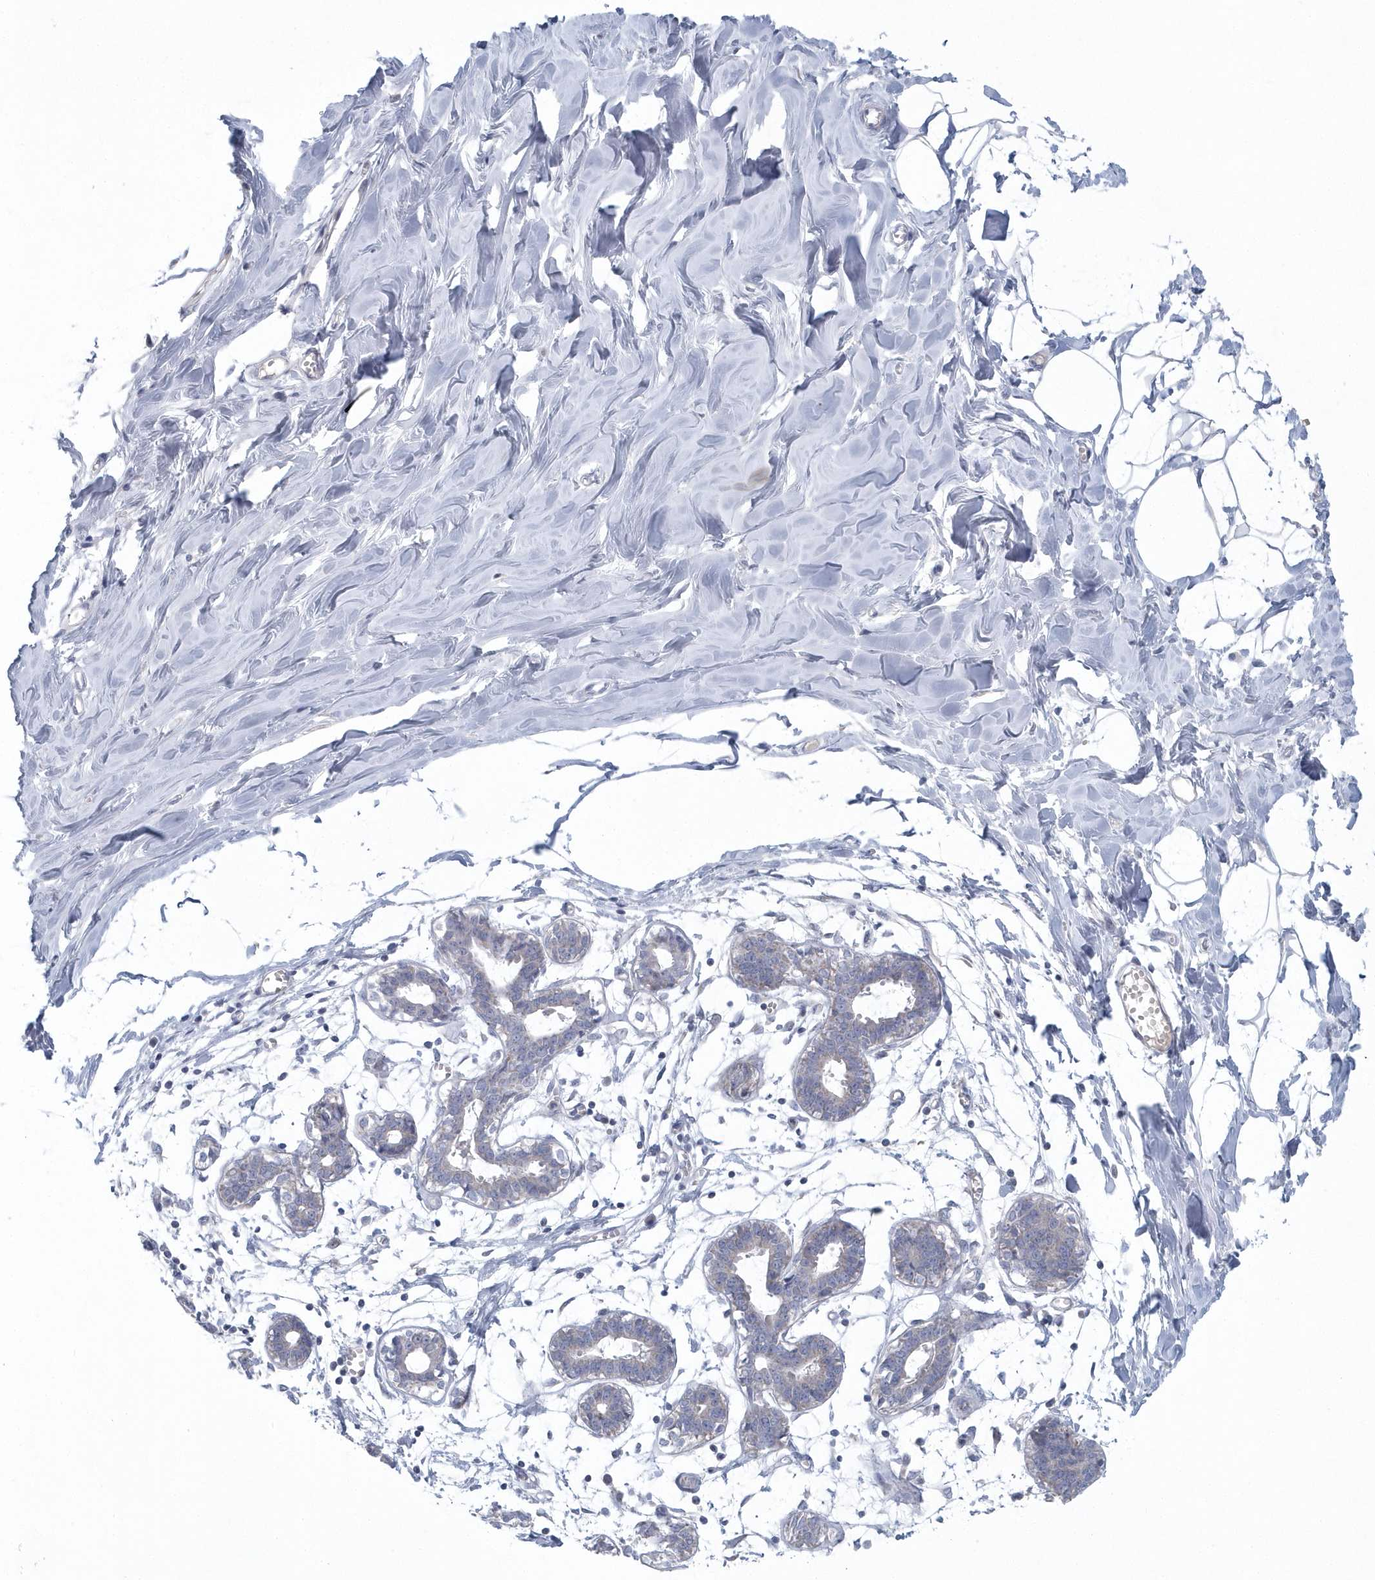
{"staining": {"intensity": "negative", "quantity": "none", "location": "none"}, "tissue": "breast", "cell_type": "Adipocytes", "image_type": "normal", "snomed": [{"axis": "morphology", "description": "Normal tissue, NOS"}, {"axis": "topography", "description": "Breast"}], "caption": "Protein analysis of benign breast shows no significant positivity in adipocytes. (Immunohistochemistry, brightfield microscopy, high magnification).", "gene": "NIPAL1", "patient": {"sex": "female", "age": 27}}